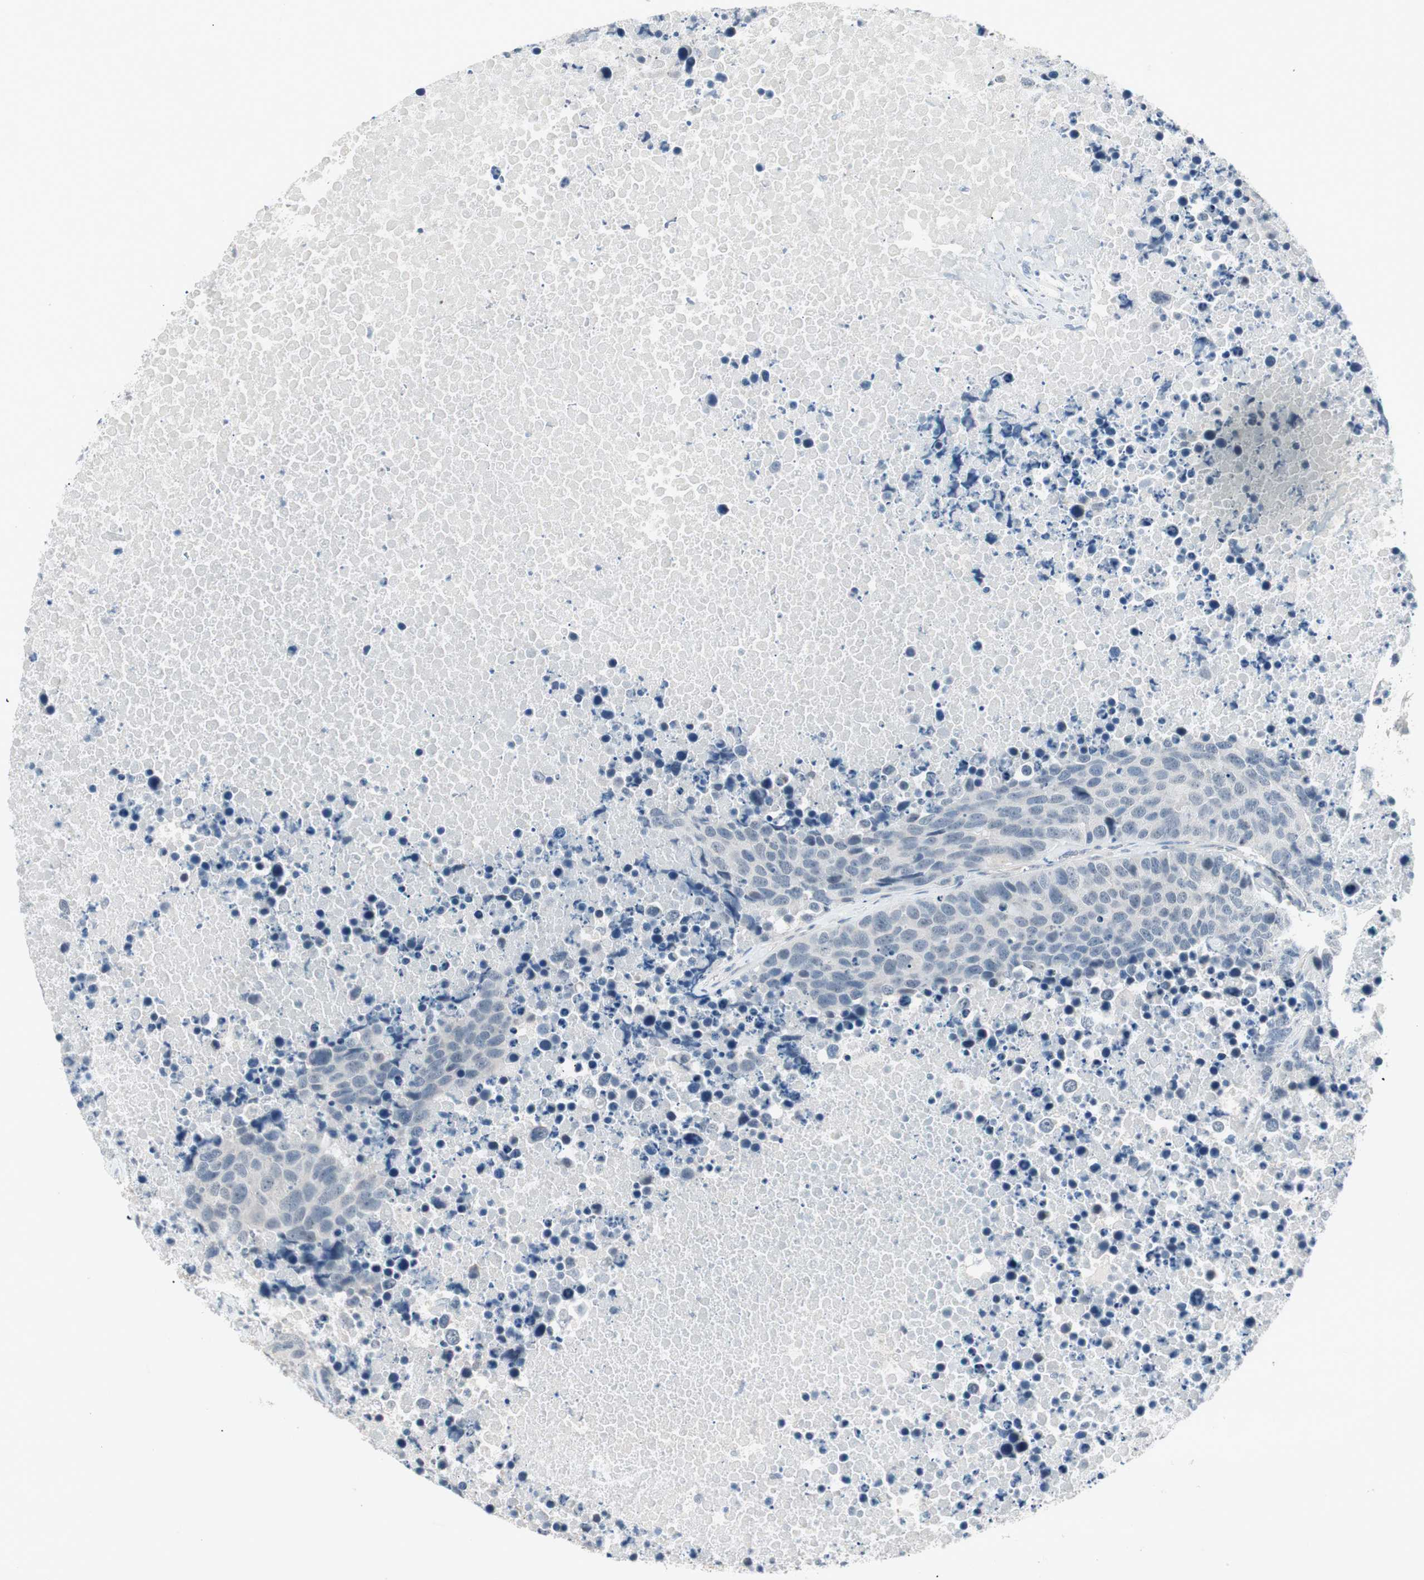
{"staining": {"intensity": "negative", "quantity": "none", "location": "none"}, "tissue": "carcinoid", "cell_type": "Tumor cells", "image_type": "cancer", "snomed": [{"axis": "morphology", "description": "Carcinoid, malignant, NOS"}, {"axis": "topography", "description": "Lung"}], "caption": "Histopathology image shows no protein staining in tumor cells of carcinoid tissue. (DAB (3,3'-diaminobenzidine) immunohistochemistry (IHC) with hematoxylin counter stain).", "gene": "ITGB4", "patient": {"sex": "male", "age": 60}}